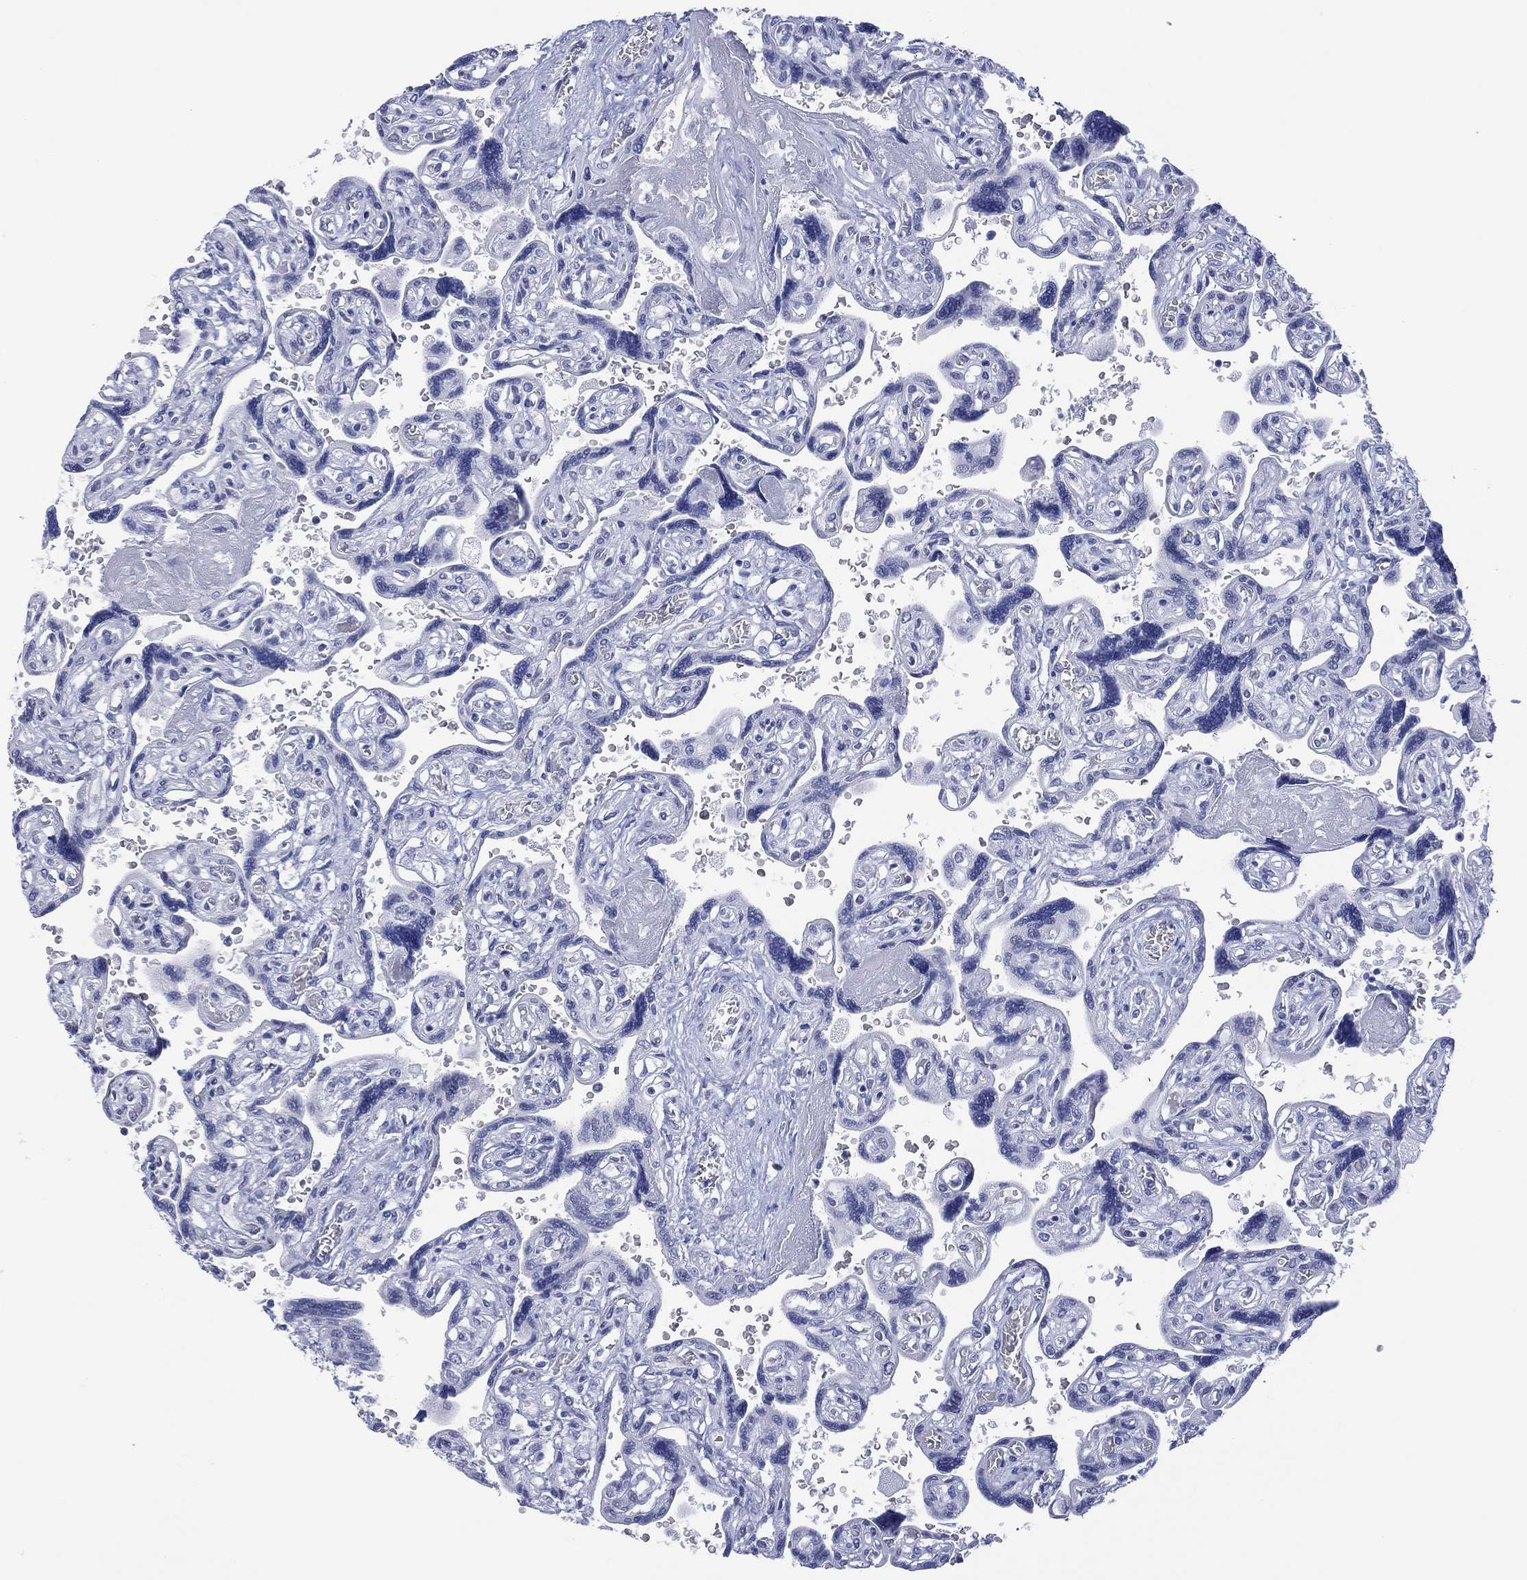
{"staining": {"intensity": "negative", "quantity": "none", "location": "none"}, "tissue": "placenta", "cell_type": "Decidual cells", "image_type": "normal", "snomed": [{"axis": "morphology", "description": "Normal tissue, NOS"}, {"axis": "topography", "description": "Placenta"}], "caption": "IHC image of benign placenta: placenta stained with DAB reveals no significant protein staining in decidual cells.", "gene": "UTF1", "patient": {"sex": "female", "age": 32}}